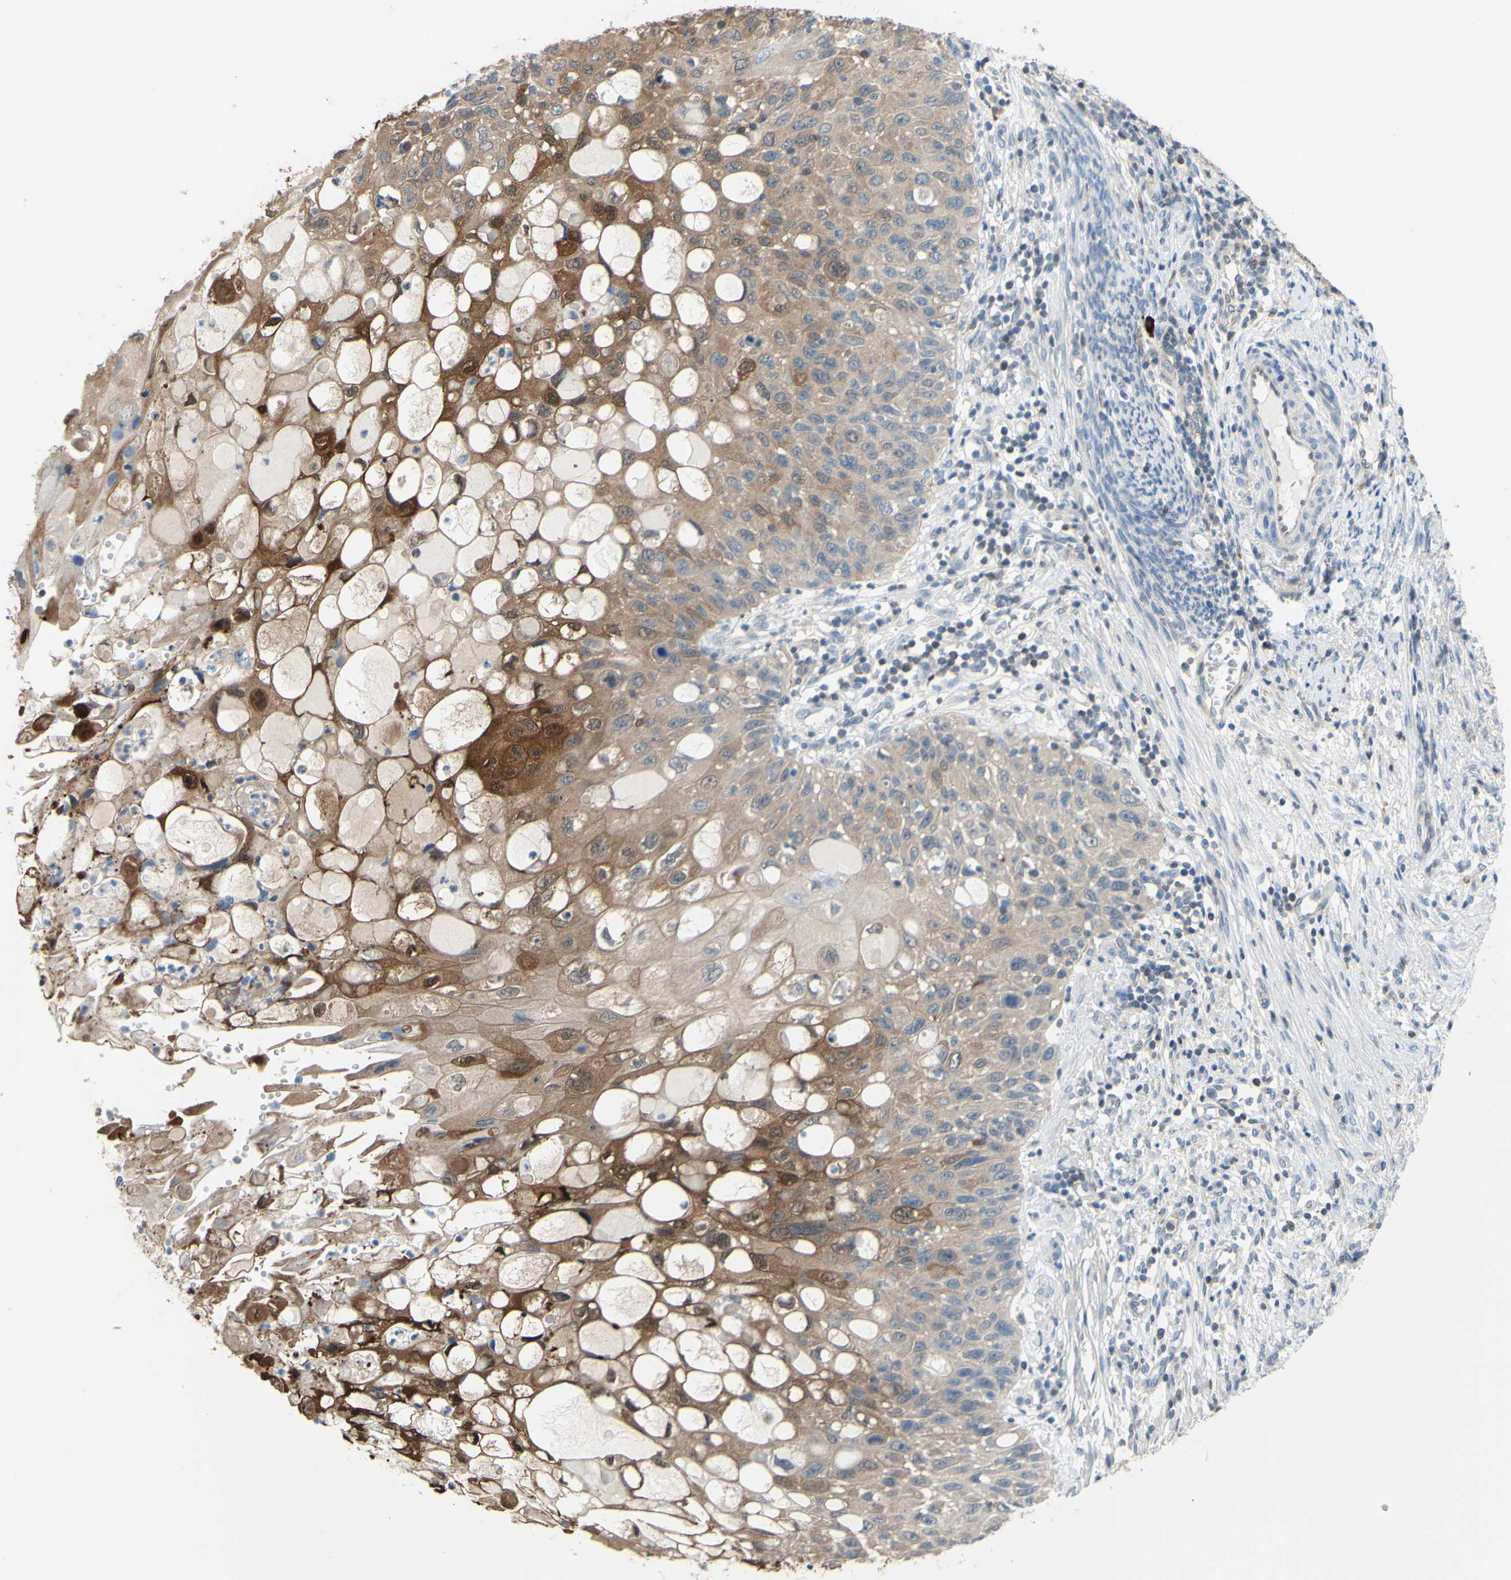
{"staining": {"intensity": "moderate", "quantity": ">75%", "location": "cytoplasmic/membranous"}, "tissue": "cervical cancer", "cell_type": "Tumor cells", "image_type": "cancer", "snomed": [{"axis": "morphology", "description": "Squamous cell carcinoma, NOS"}, {"axis": "topography", "description": "Cervix"}], "caption": "Moderate cytoplasmic/membranous positivity is present in about >75% of tumor cells in cervical cancer (squamous cell carcinoma). The staining is performed using DAB brown chromogen to label protein expression. The nuclei are counter-stained blue using hematoxylin.", "gene": "UPK3B", "patient": {"sex": "female", "age": 70}}